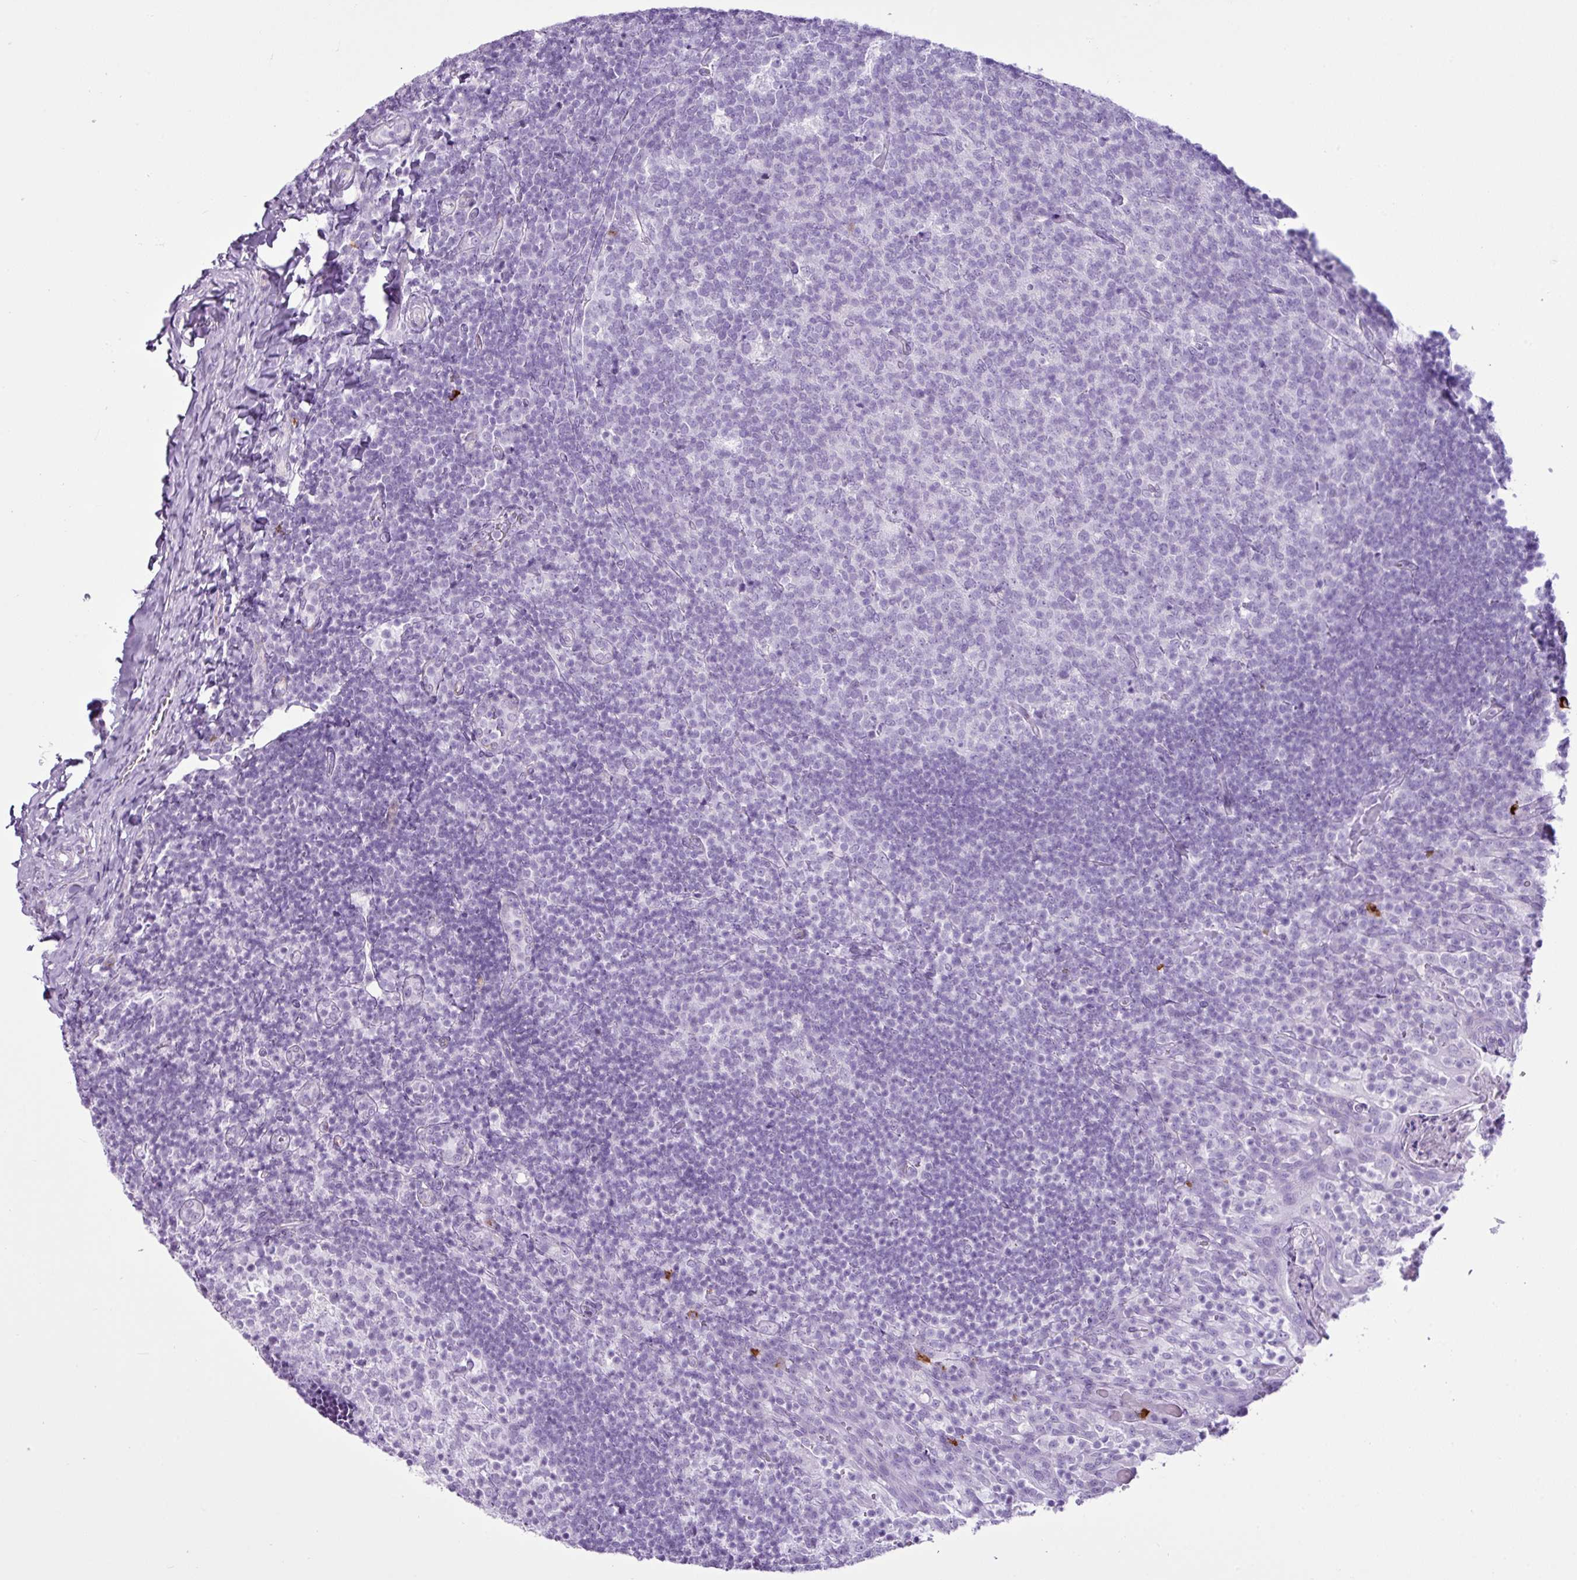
{"staining": {"intensity": "negative", "quantity": "none", "location": "none"}, "tissue": "tonsil", "cell_type": "Germinal center cells", "image_type": "normal", "snomed": [{"axis": "morphology", "description": "Normal tissue, NOS"}, {"axis": "topography", "description": "Tonsil"}], "caption": "DAB (3,3'-diaminobenzidine) immunohistochemical staining of benign tonsil demonstrates no significant expression in germinal center cells. Brightfield microscopy of immunohistochemistry (IHC) stained with DAB (3,3'-diaminobenzidine) (brown) and hematoxylin (blue), captured at high magnification.", "gene": "LILRB4", "patient": {"sex": "female", "age": 10}}